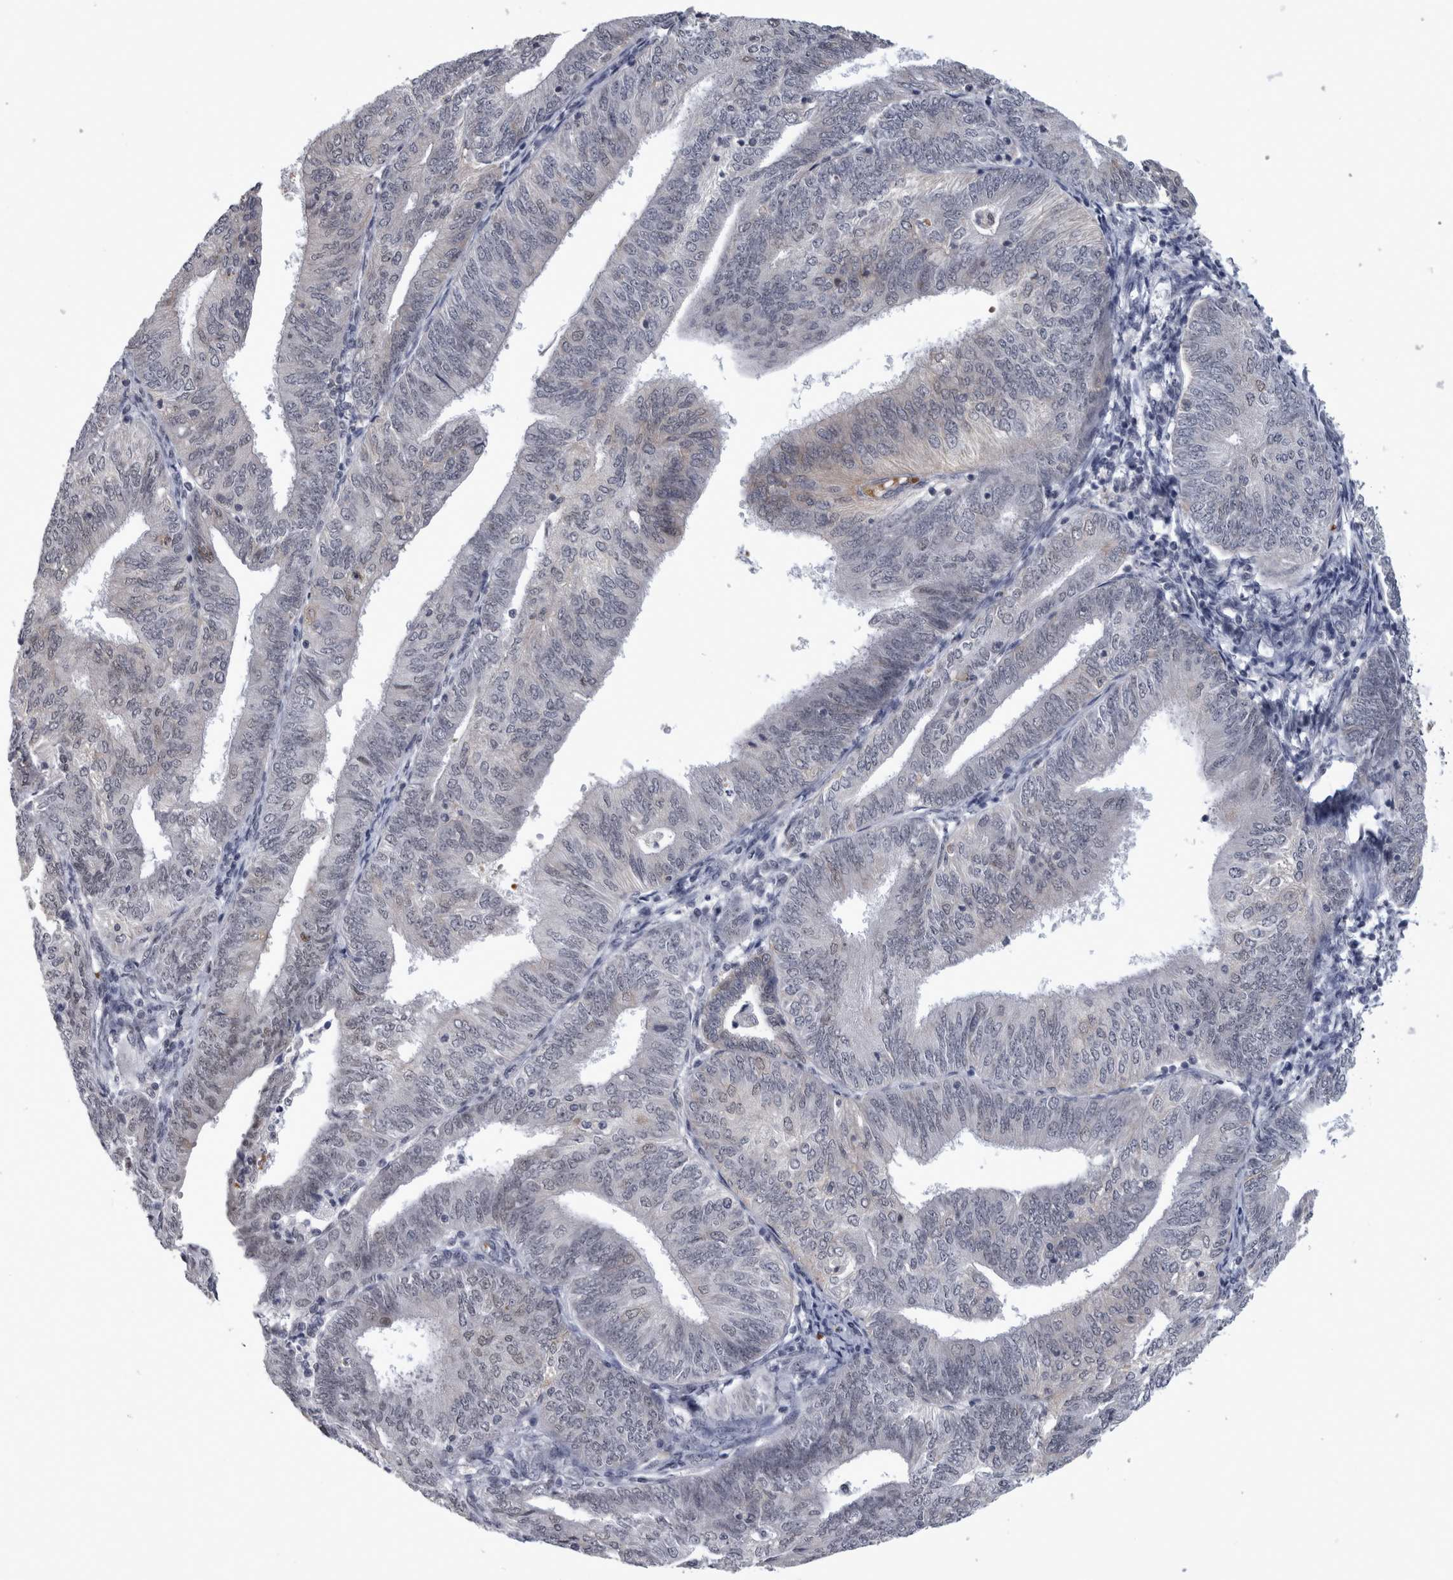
{"staining": {"intensity": "negative", "quantity": "none", "location": "none"}, "tissue": "endometrial cancer", "cell_type": "Tumor cells", "image_type": "cancer", "snomed": [{"axis": "morphology", "description": "Adenocarcinoma, NOS"}, {"axis": "topography", "description": "Endometrium"}], "caption": "Endometrial adenocarcinoma was stained to show a protein in brown. There is no significant expression in tumor cells. (Stains: DAB IHC with hematoxylin counter stain, Microscopy: brightfield microscopy at high magnification).", "gene": "PEBP4", "patient": {"sex": "female", "age": 58}}